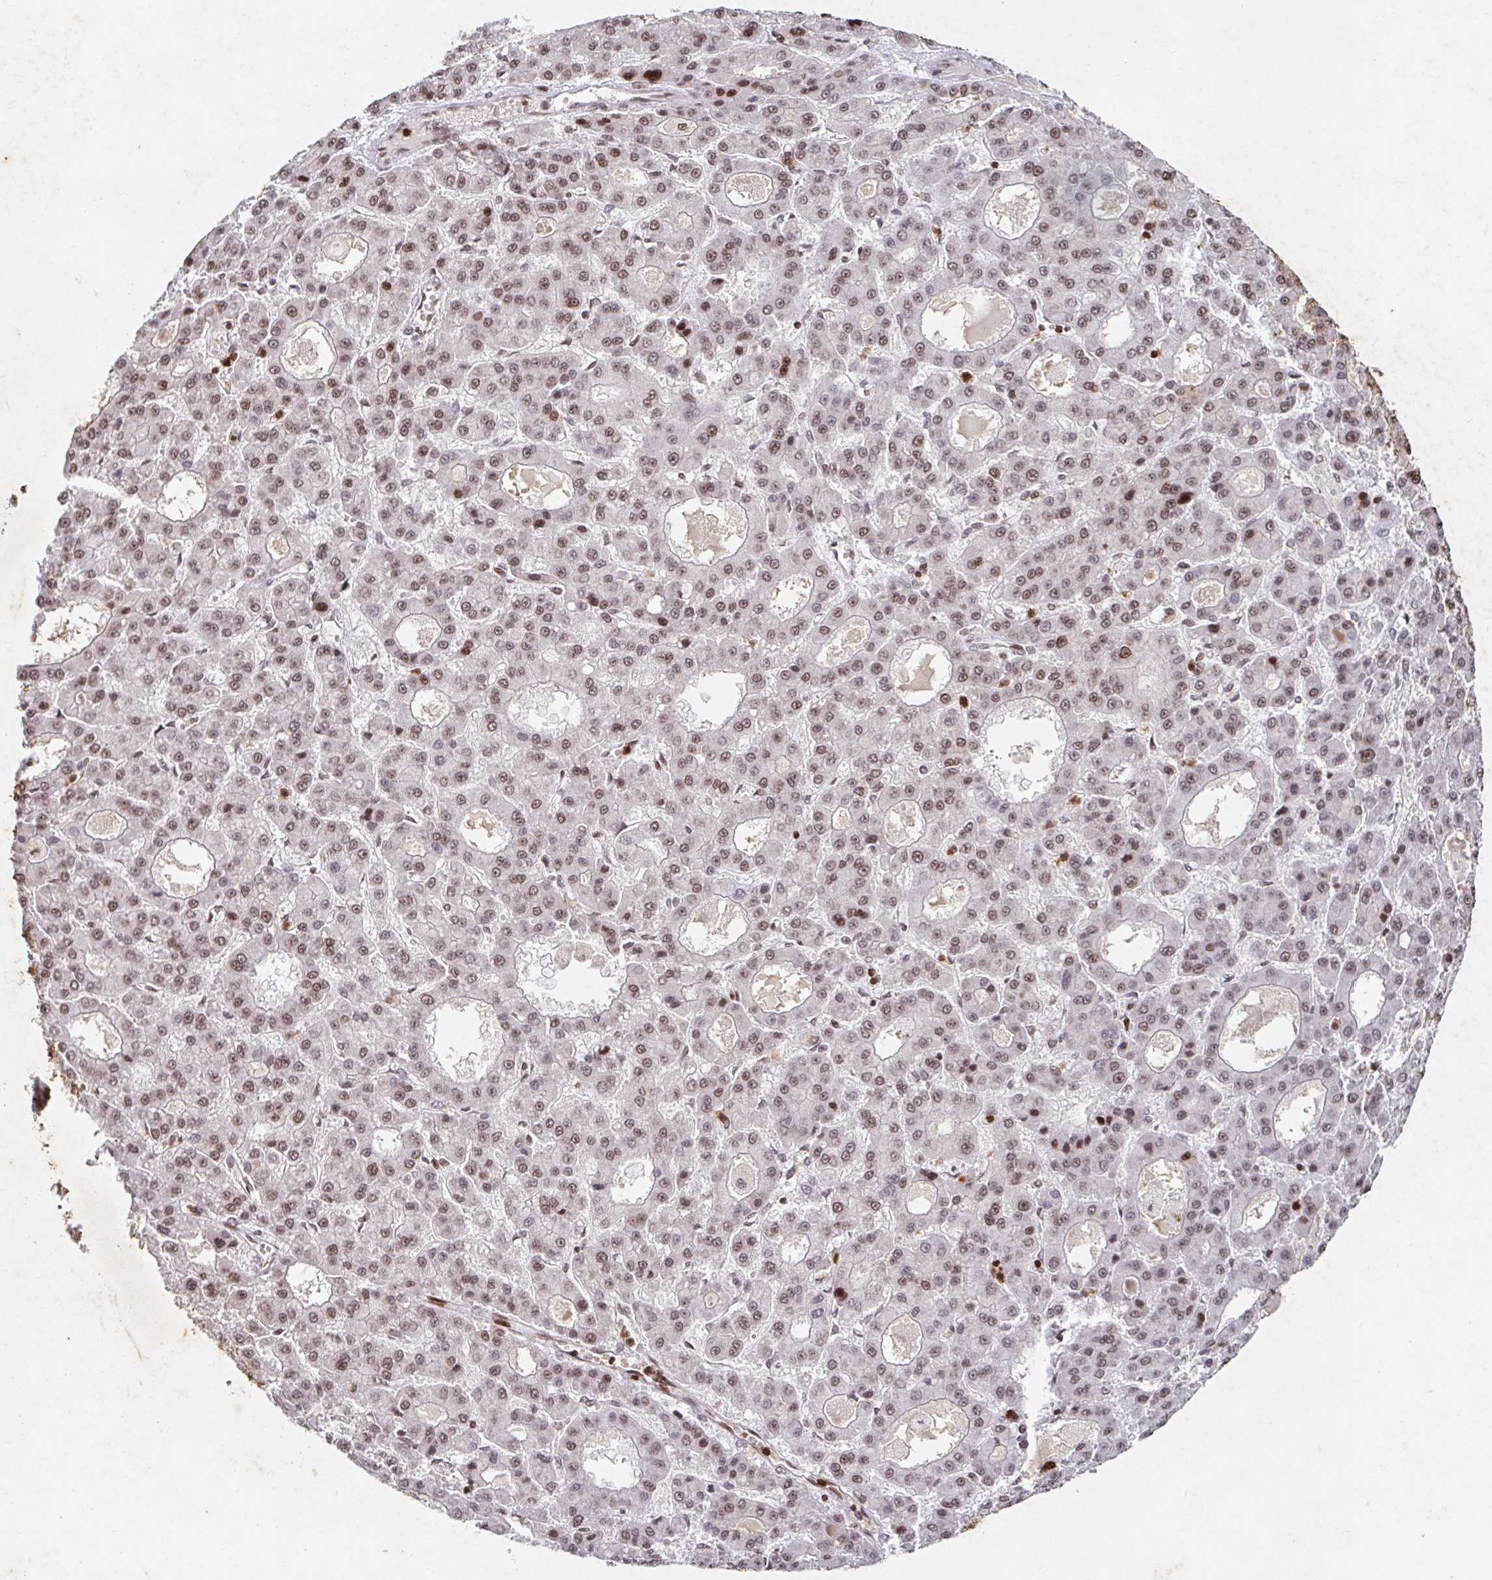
{"staining": {"intensity": "moderate", "quantity": ">75%", "location": "nuclear"}, "tissue": "liver cancer", "cell_type": "Tumor cells", "image_type": "cancer", "snomed": [{"axis": "morphology", "description": "Carcinoma, Hepatocellular, NOS"}, {"axis": "topography", "description": "Liver"}], "caption": "Protein expression by immunohistochemistry (IHC) demonstrates moderate nuclear positivity in about >75% of tumor cells in hepatocellular carcinoma (liver).", "gene": "C19orf53", "patient": {"sex": "male", "age": 70}}